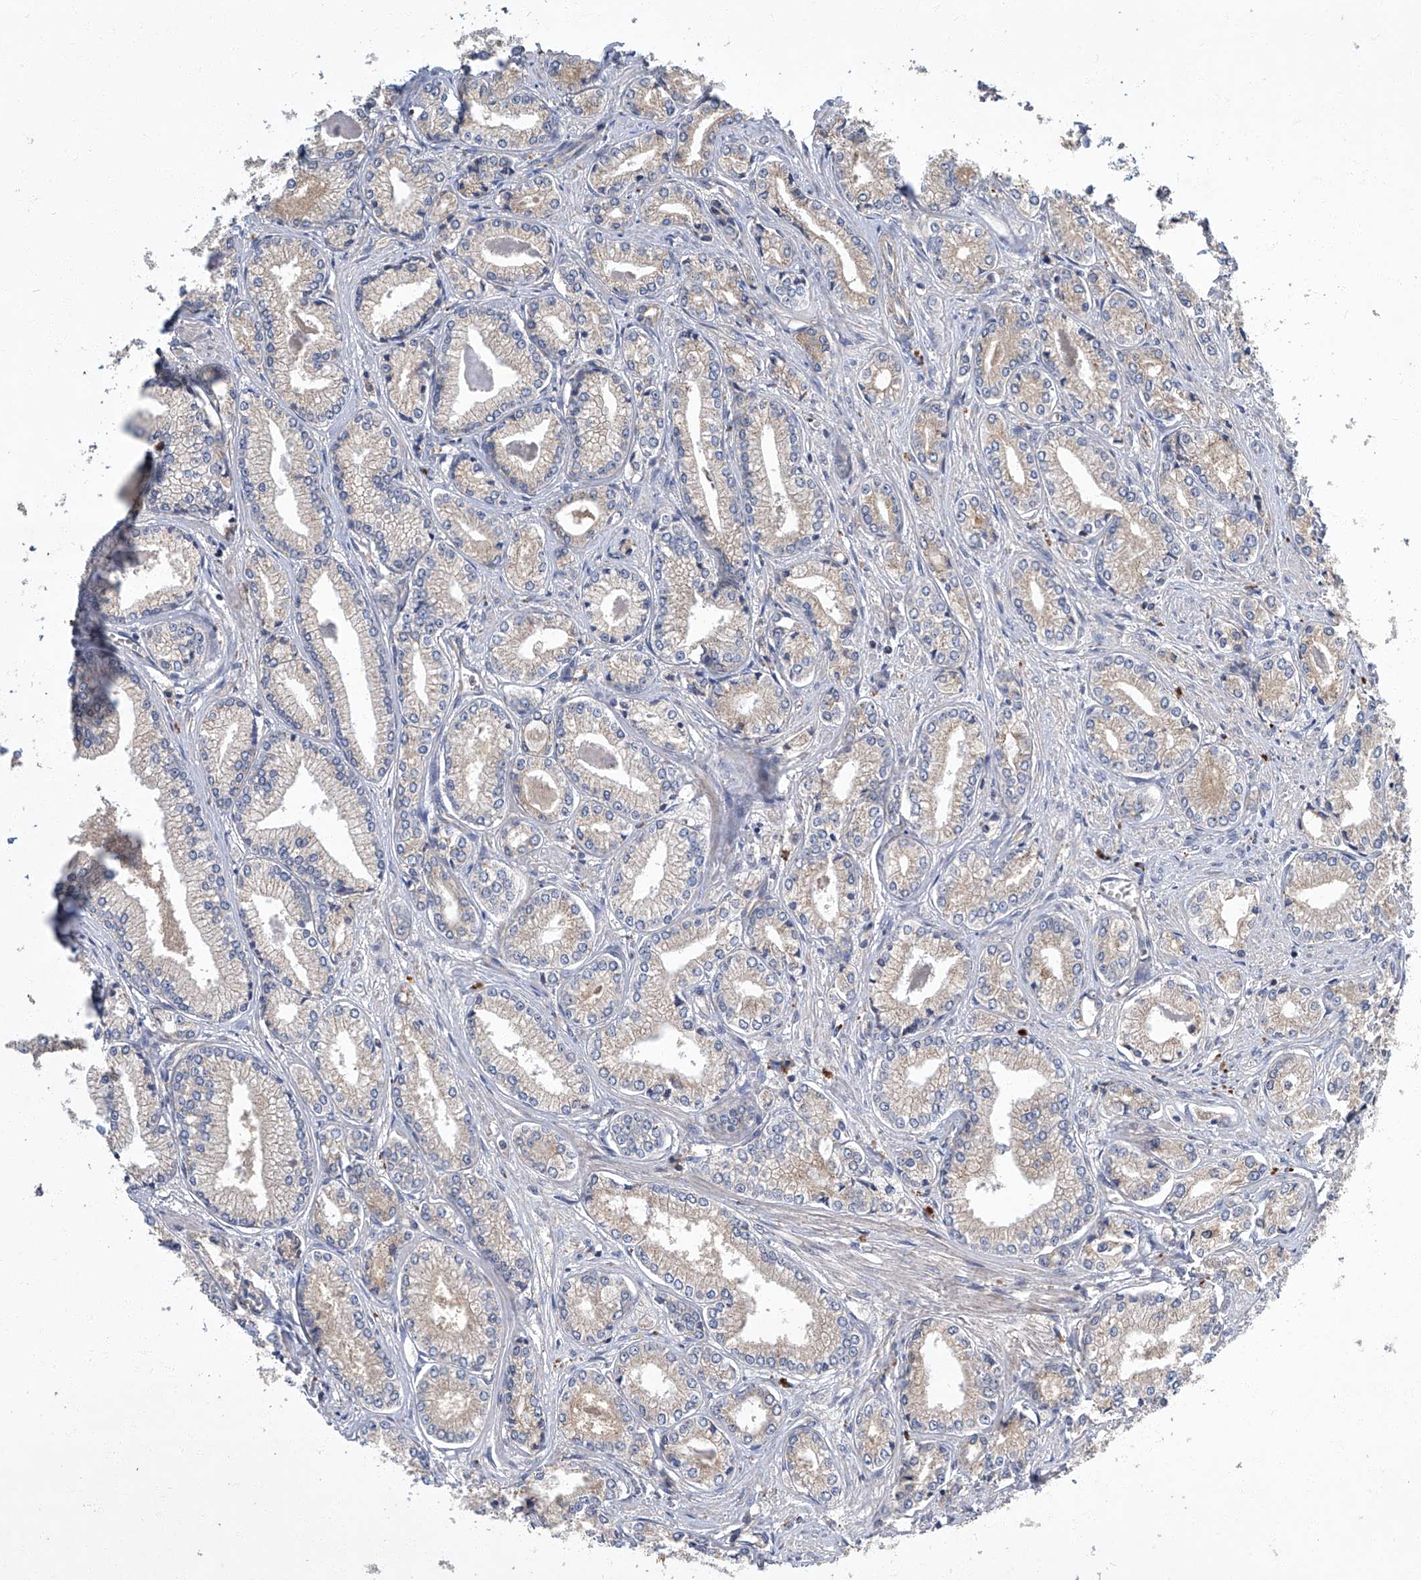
{"staining": {"intensity": "negative", "quantity": "none", "location": "none"}, "tissue": "prostate cancer", "cell_type": "Tumor cells", "image_type": "cancer", "snomed": [{"axis": "morphology", "description": "Adenocarcinoma, Low grade"}, {"axis": "topography", "description": "Prostate"}], "caption": "A micrograph of human low-grade adenocarcinoma (prostate) is negative for staining in tumor cells.", "gene": "TNFRSF13B", "patient": {"sex": "male", "age": 60}}